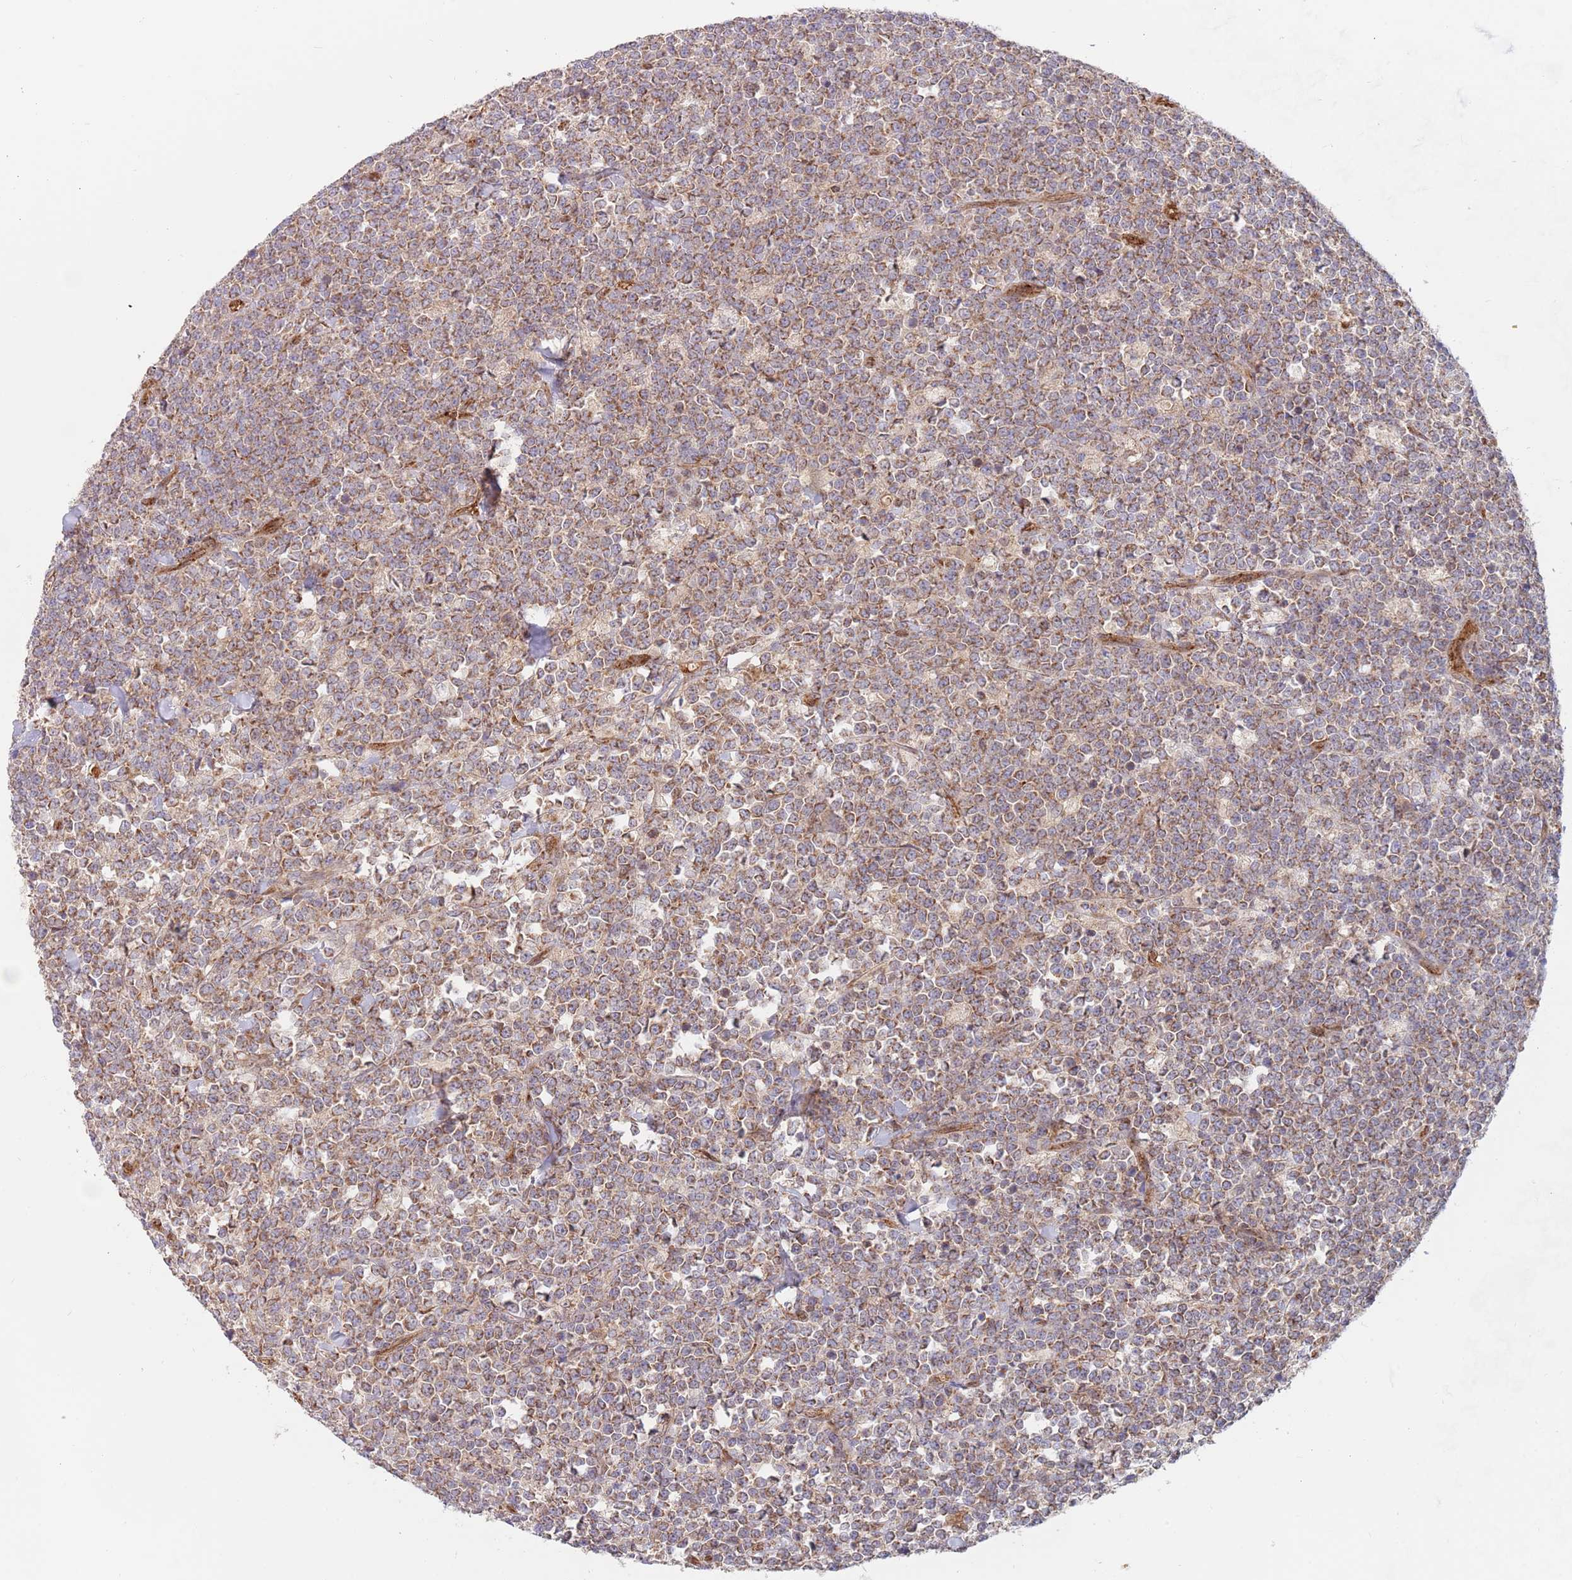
{"staining": {"intensity": "moderate", "quantity": ">75%", "location": "cytoplasmic/membranous"}, "tissue": "lymphoma", "cell_type": "Tumor cells", "image_type": "cancer", "snomed": [{"axis": "morphology", "description": "Malignant lymphoma, non-Hodgkin's type, High grade"}, {"axis": "topography", "description": "Small intestine"}, {"axis": "topography", "description": "Colon"}], "caption": "Human high-grade malignant lymphoma, non-Hodgkin's type stained for a protein (brown) displays moderate cytoplasmic/membranous positive positivity in approximately >75% of tumor cells.", "gene": "GUK1", "patient": {"sex": "male", "age": 8}}